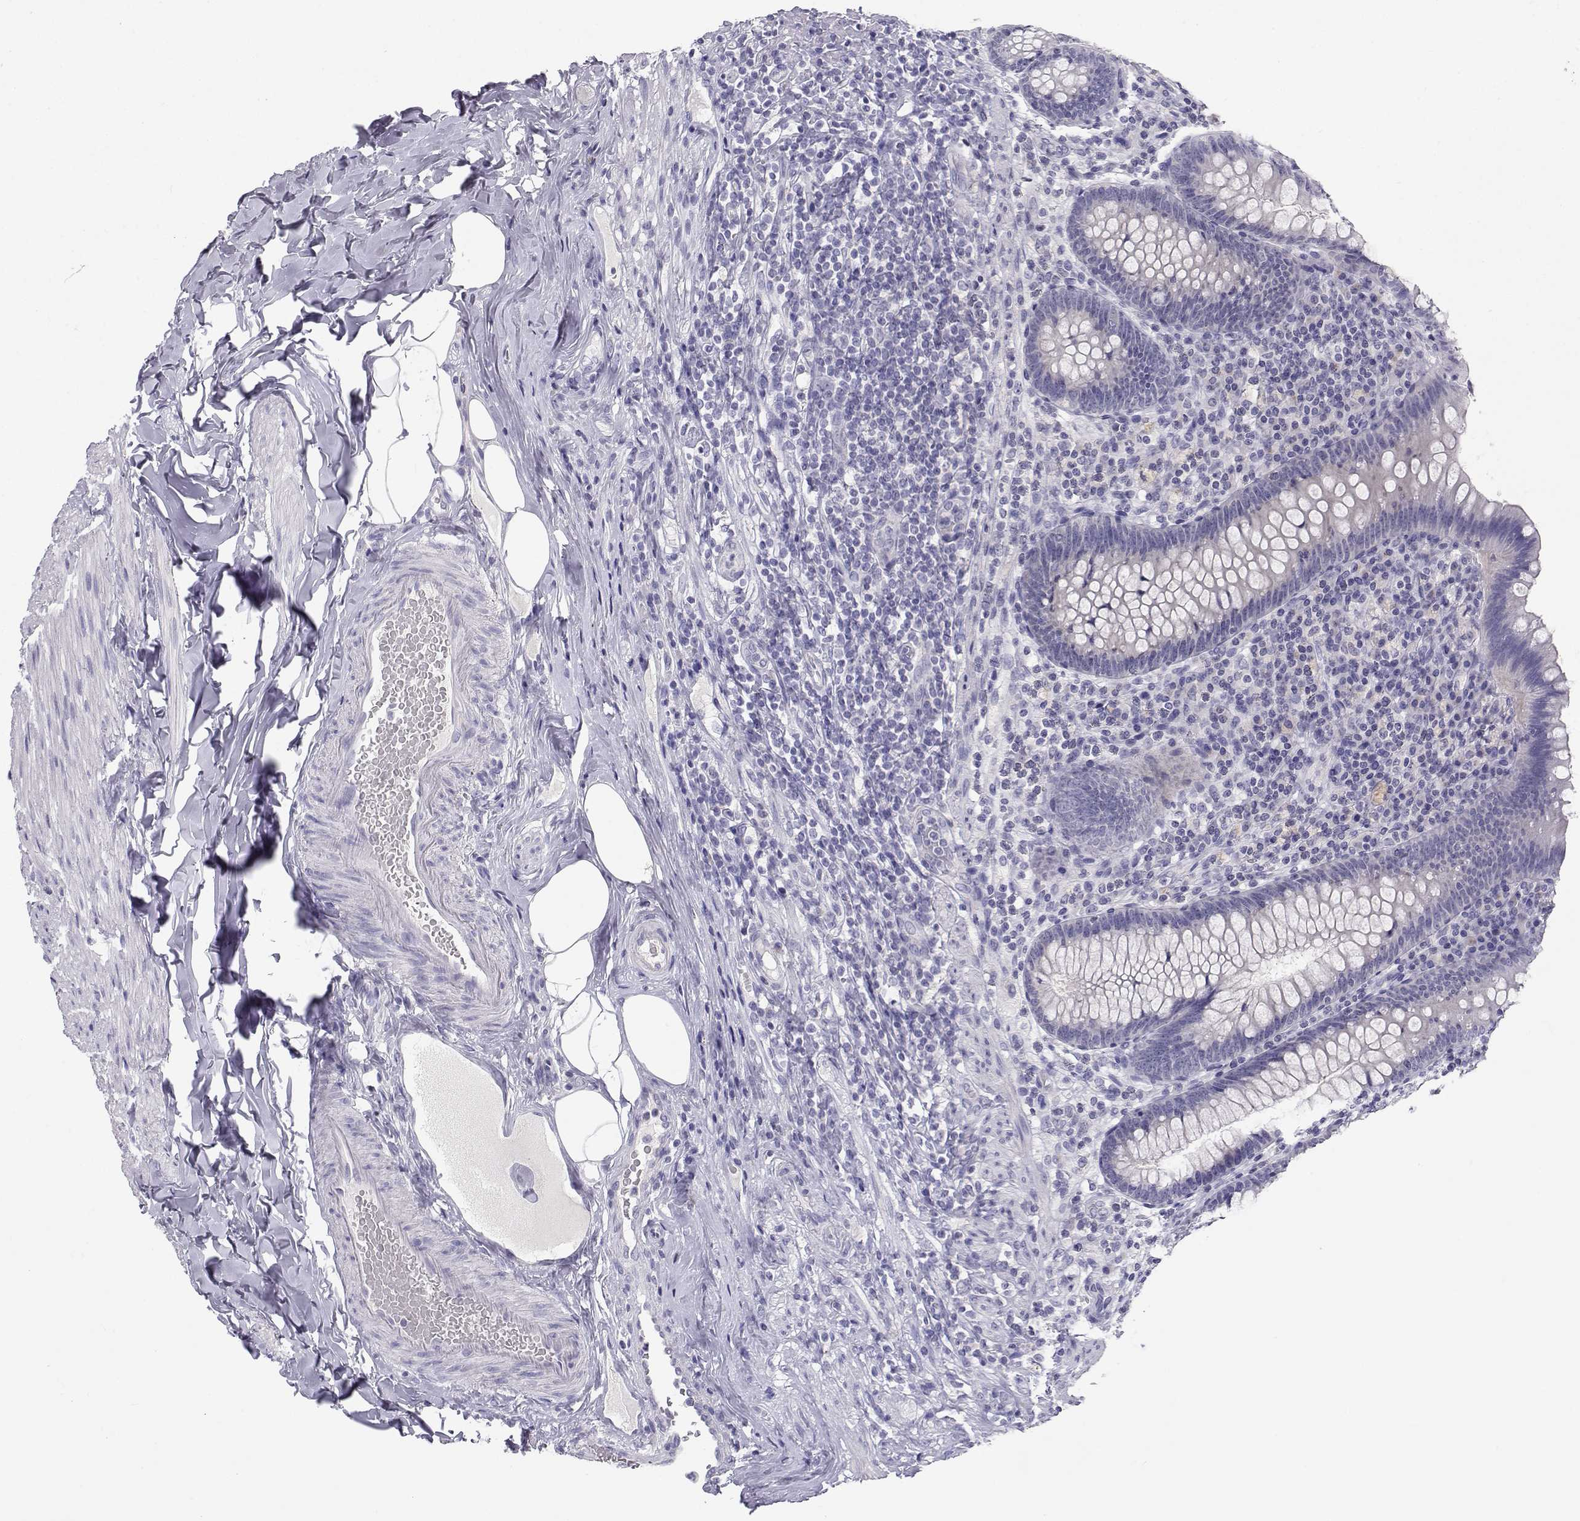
{"staining": {"intensity": "negative", "quantity": "none", "location": "none"}, "tissue": "appendix", "cell_type": "Glandular cells", "image_type": "normal", "snomed": [{"axis": "morphology", "description": "Normal tissue, NOS"}, {"axis": "topography", "description": "Appendix"}], "caption": "This micrograph is of benign appendix stained with immunohistochemistry to label a protein in brown with the nuclei are counter-stained blue. There is no staining in glandular cells.", "gene": "SLC6A3", "patient": {"sex": "male", "age": 47}}